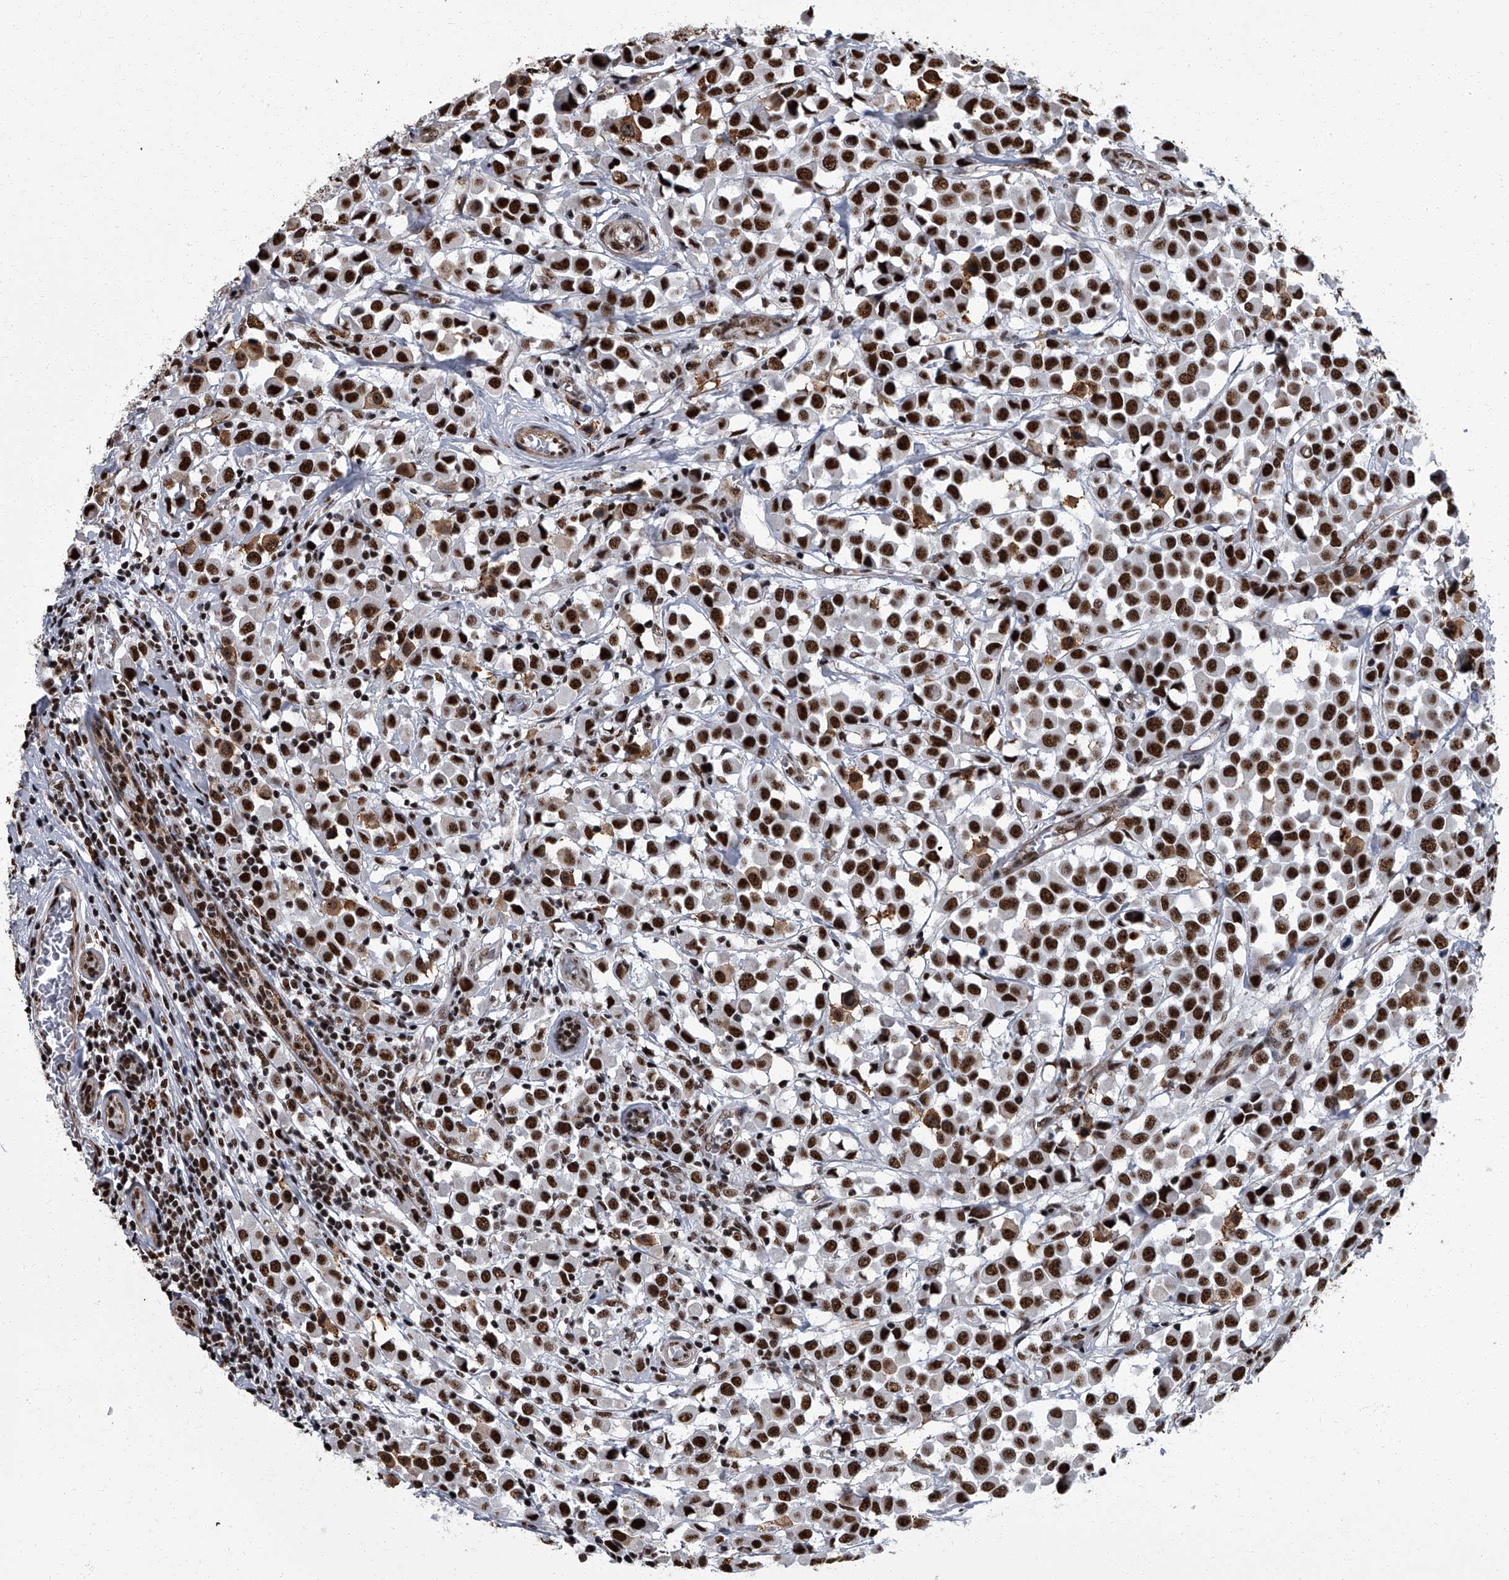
{"staining": {"intensity": "strong", "quantity": ">75%", "location": "nuclear"}, "tissue": "breast cancer", "cell_type": "Tumor cells", "image_type": "cancer", "snomed": [{"axis": "morphology", "description": "Duct carcinoma"}, {"axis": "topography", "description": "Breast"}], "caption": "Immunohistochemical staining of human breast cancer shows high levels of strong nuclear protein staining in approximately >75% of tumor cells.", "gene": "ZNF518B", "patient": {"sex": "female", "age": 61}}